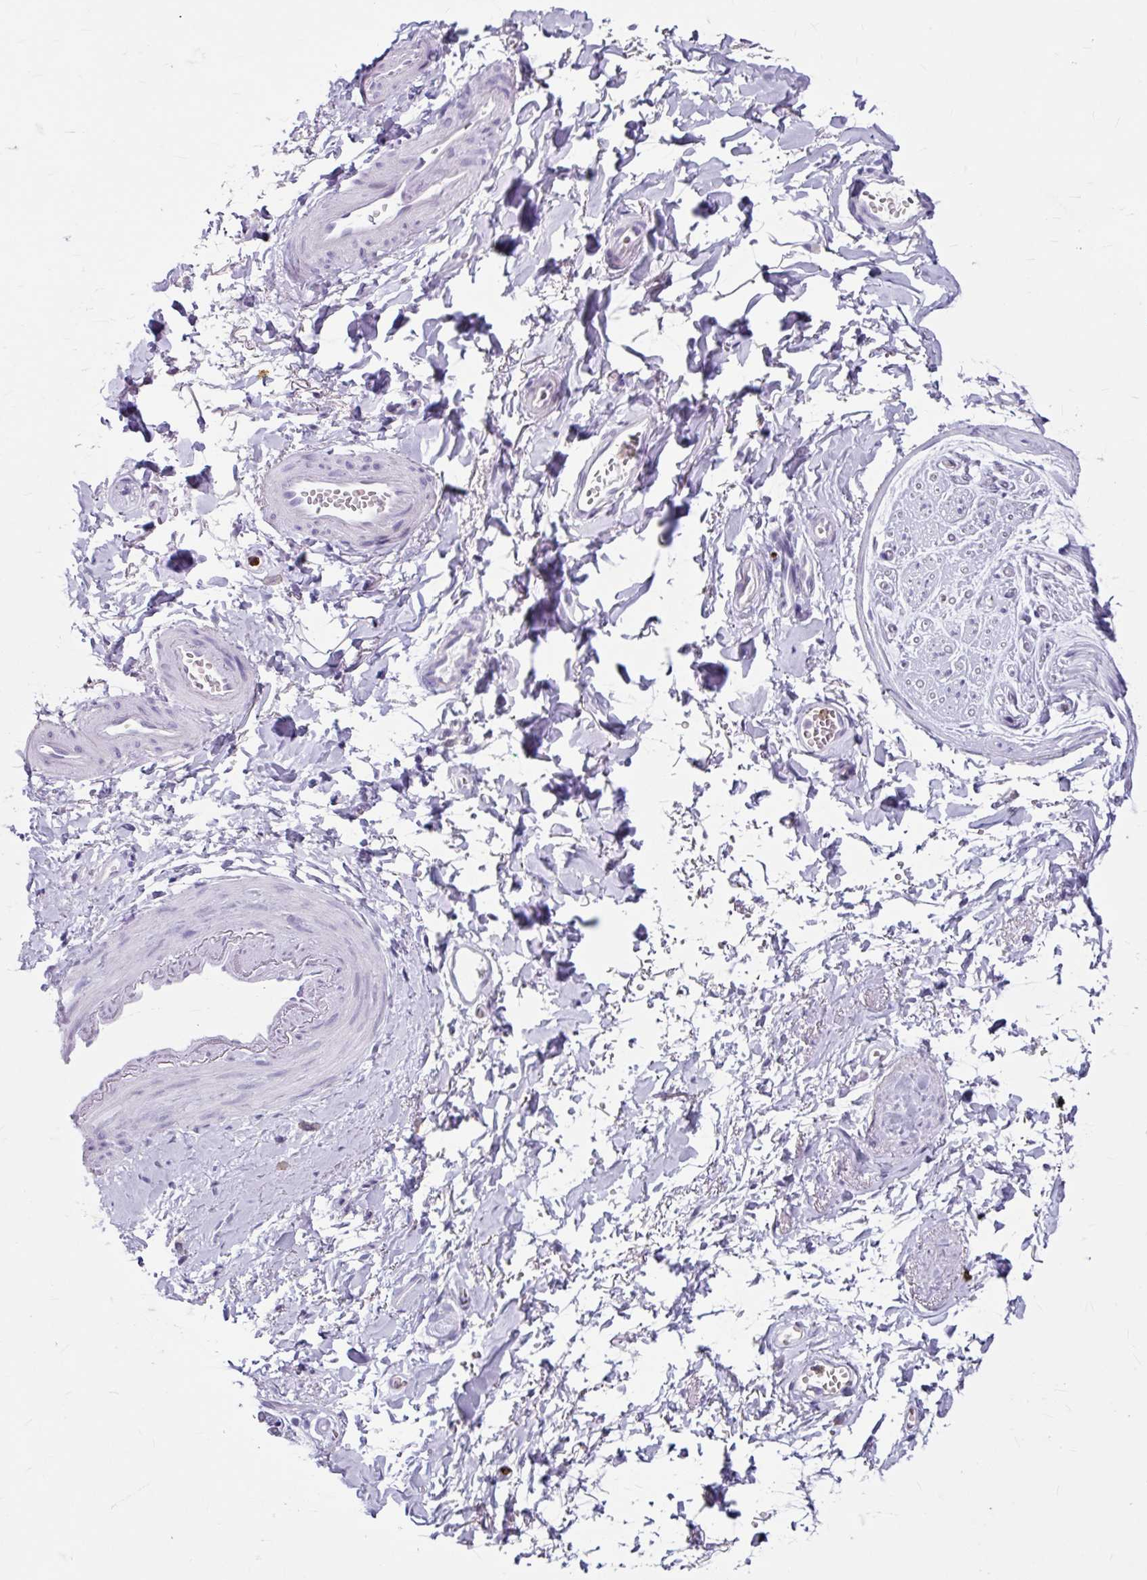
{"staining": {"intensity": "negative", "quantity": "none", "location": "none"}, "tissue": "adipose tissue", "cell_type": "Adipocytes", "image_type": "normal", "snomed": [{"axis": "morphology", "description": "Normal tissue, NOS"}, {"axis": "topography", "description": "Vulva"}, {"axis": "topography", "description": "Vagina"}, {"axis": "topography", "description": "Peripheral nerve tissue"}], "caption": "DAB (3,3'-diaminobenzidine) immunohistochemical staining of benign human adipose tissue displays no significant positivity in adipocytes.", "gene": "ANKRD1", "patient": {"sex": "female", "age": 66}}